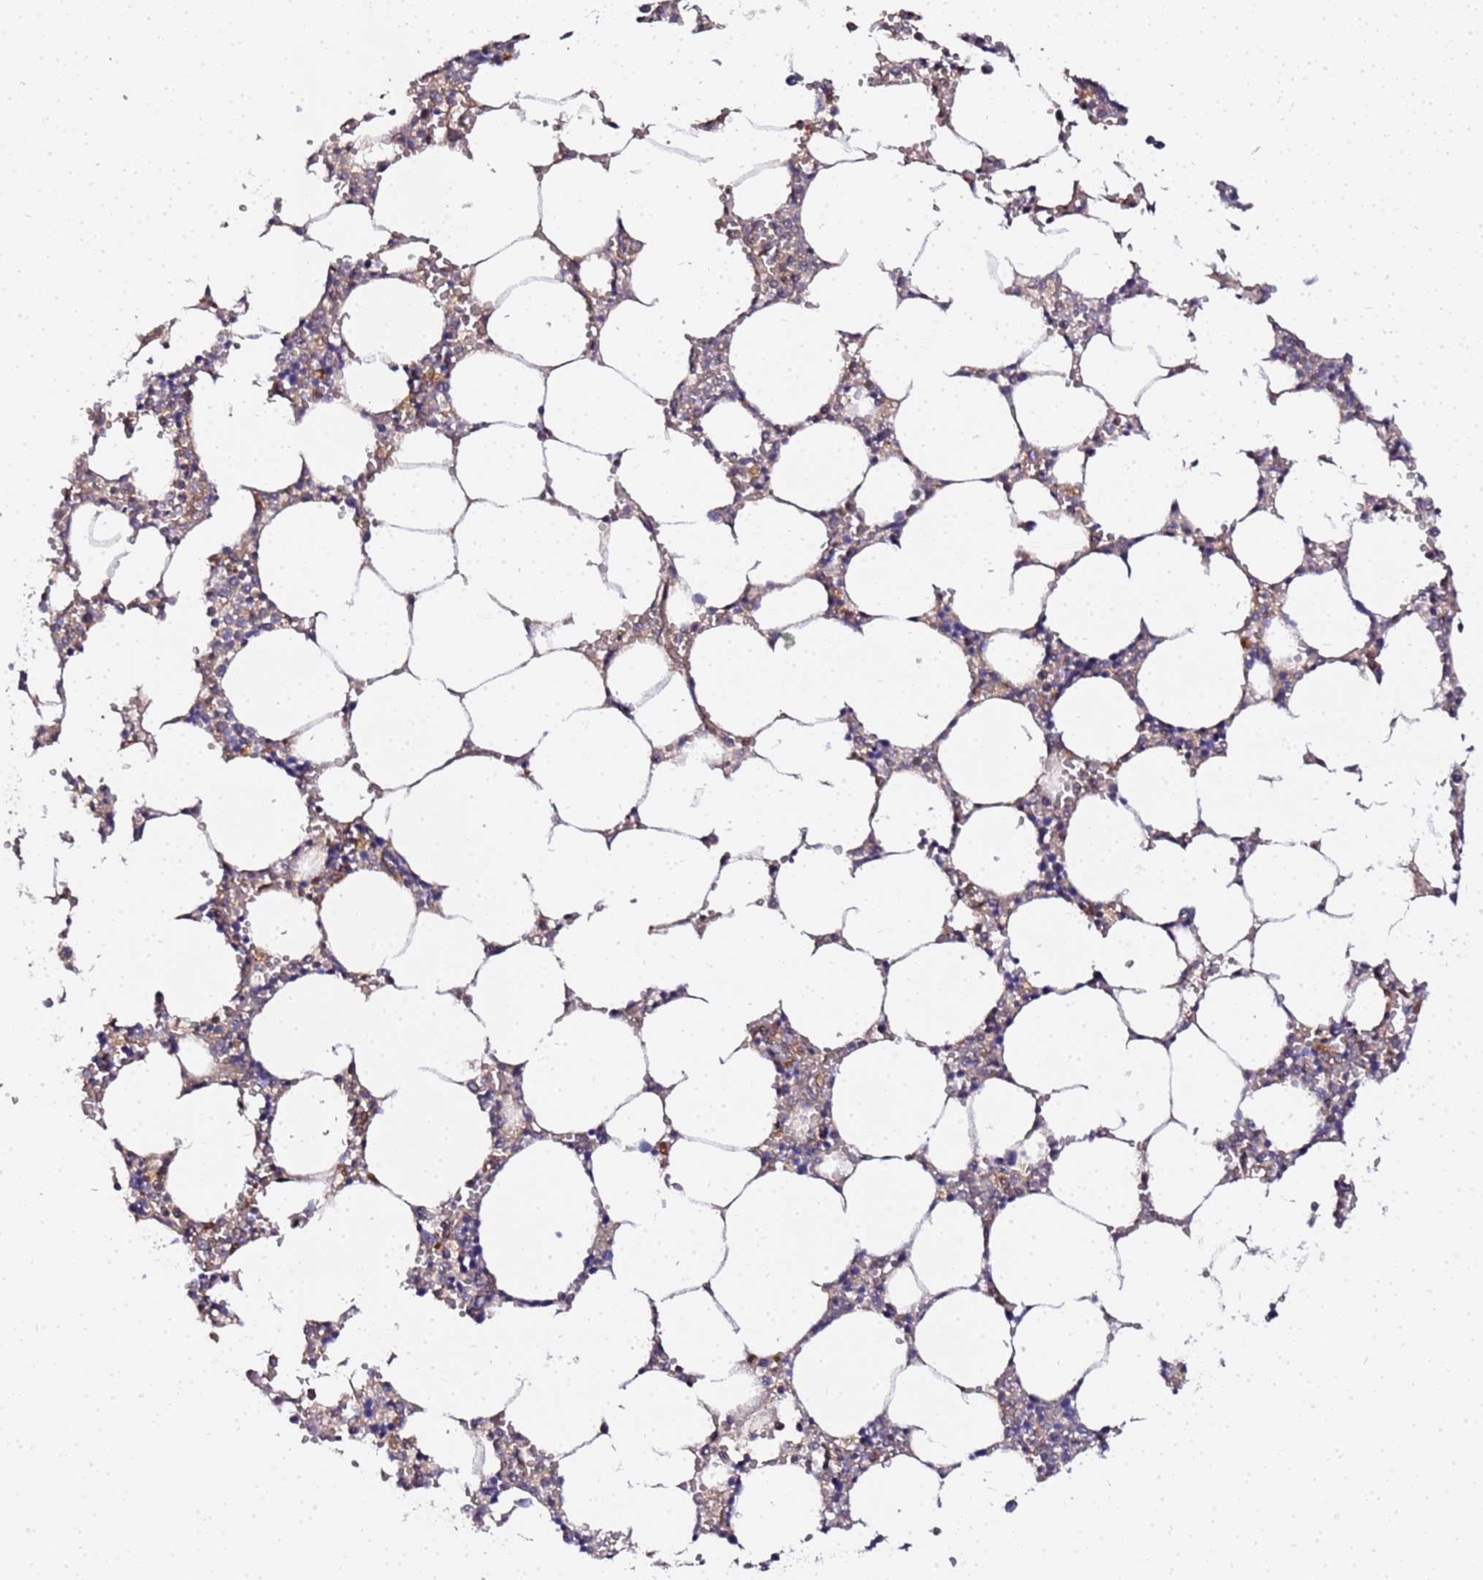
{"staining": {"intensity": "negative", "quantity": "none", "location": "none"}, "tissue": "bone marrow", "cell_type": "Hematopoietic cells", "image_type": "normal", "snomed": [{"axis": "morphology", "description": "Normal tissue, NOS"}, {"axis": "topography", "description": "Bone marrow"}], "caption": "Hematopoietic cells are negative for brown protein staining in unremarkable bone marrow. The staining was performed using DAB (3,3'-diaminobenzidine) to visualize the protein expression in brown, while the nuclei were stained in blue with hematoxylin (Magnification: 20x).", "gene": "CHM", "patient": {"sex": "female", "age": 64}}